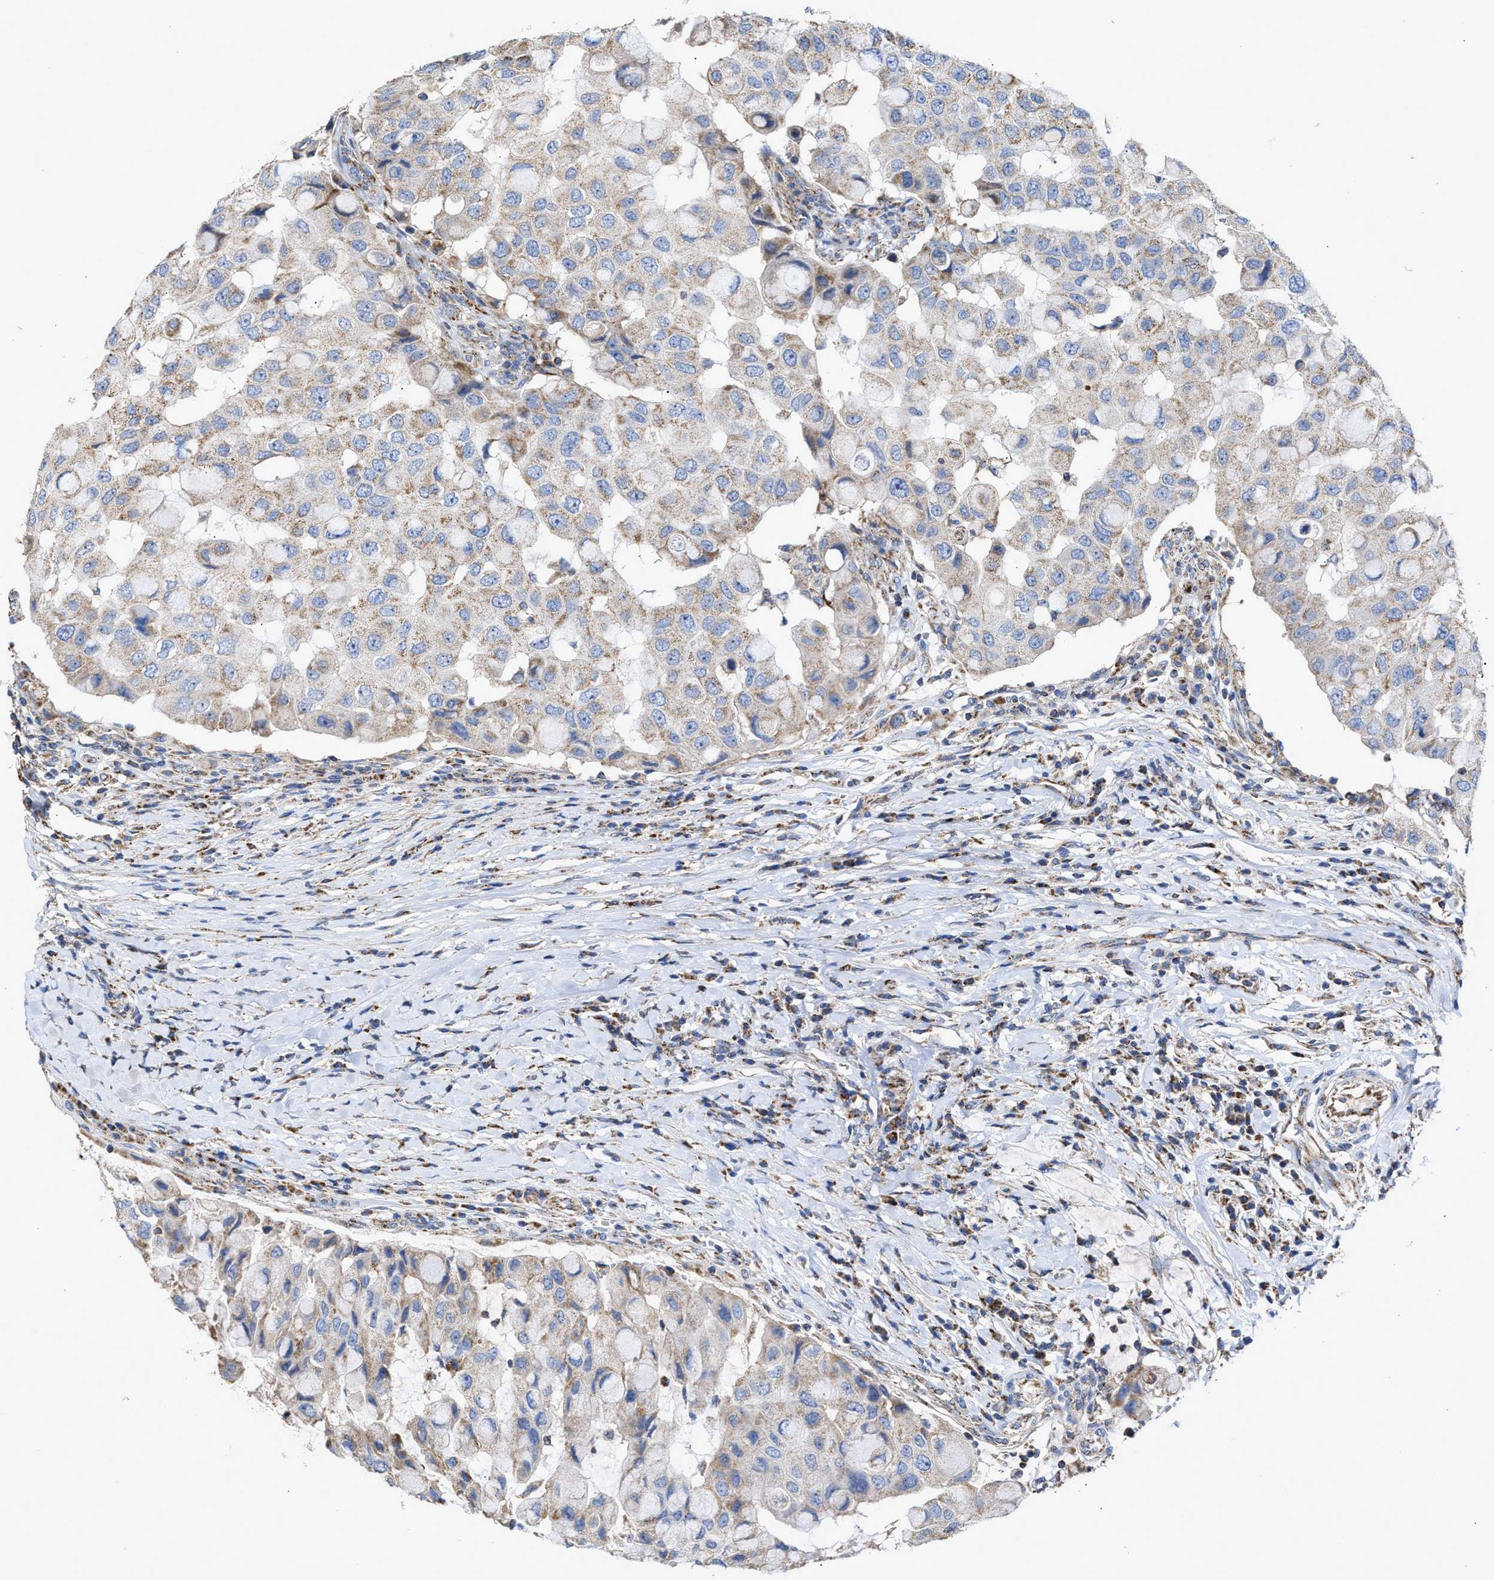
{"staining": {"intensity": "weak", "quantity": "<25%", "location": "cytoplasmic/membranous"}, "tissue": "breast cancer", "cell_type": "Tumor cells", "image_type": "cancer", "snomed": [{"axis": "morphology", "description": "Duct carcinoma"}, {"axis": "topography", "description": "Breast"}], "caption": "Tumor cells are negative for protein expression in human breast cancer.", "gene": "MECR", "patient": {"sex": "female", "age": 27}}